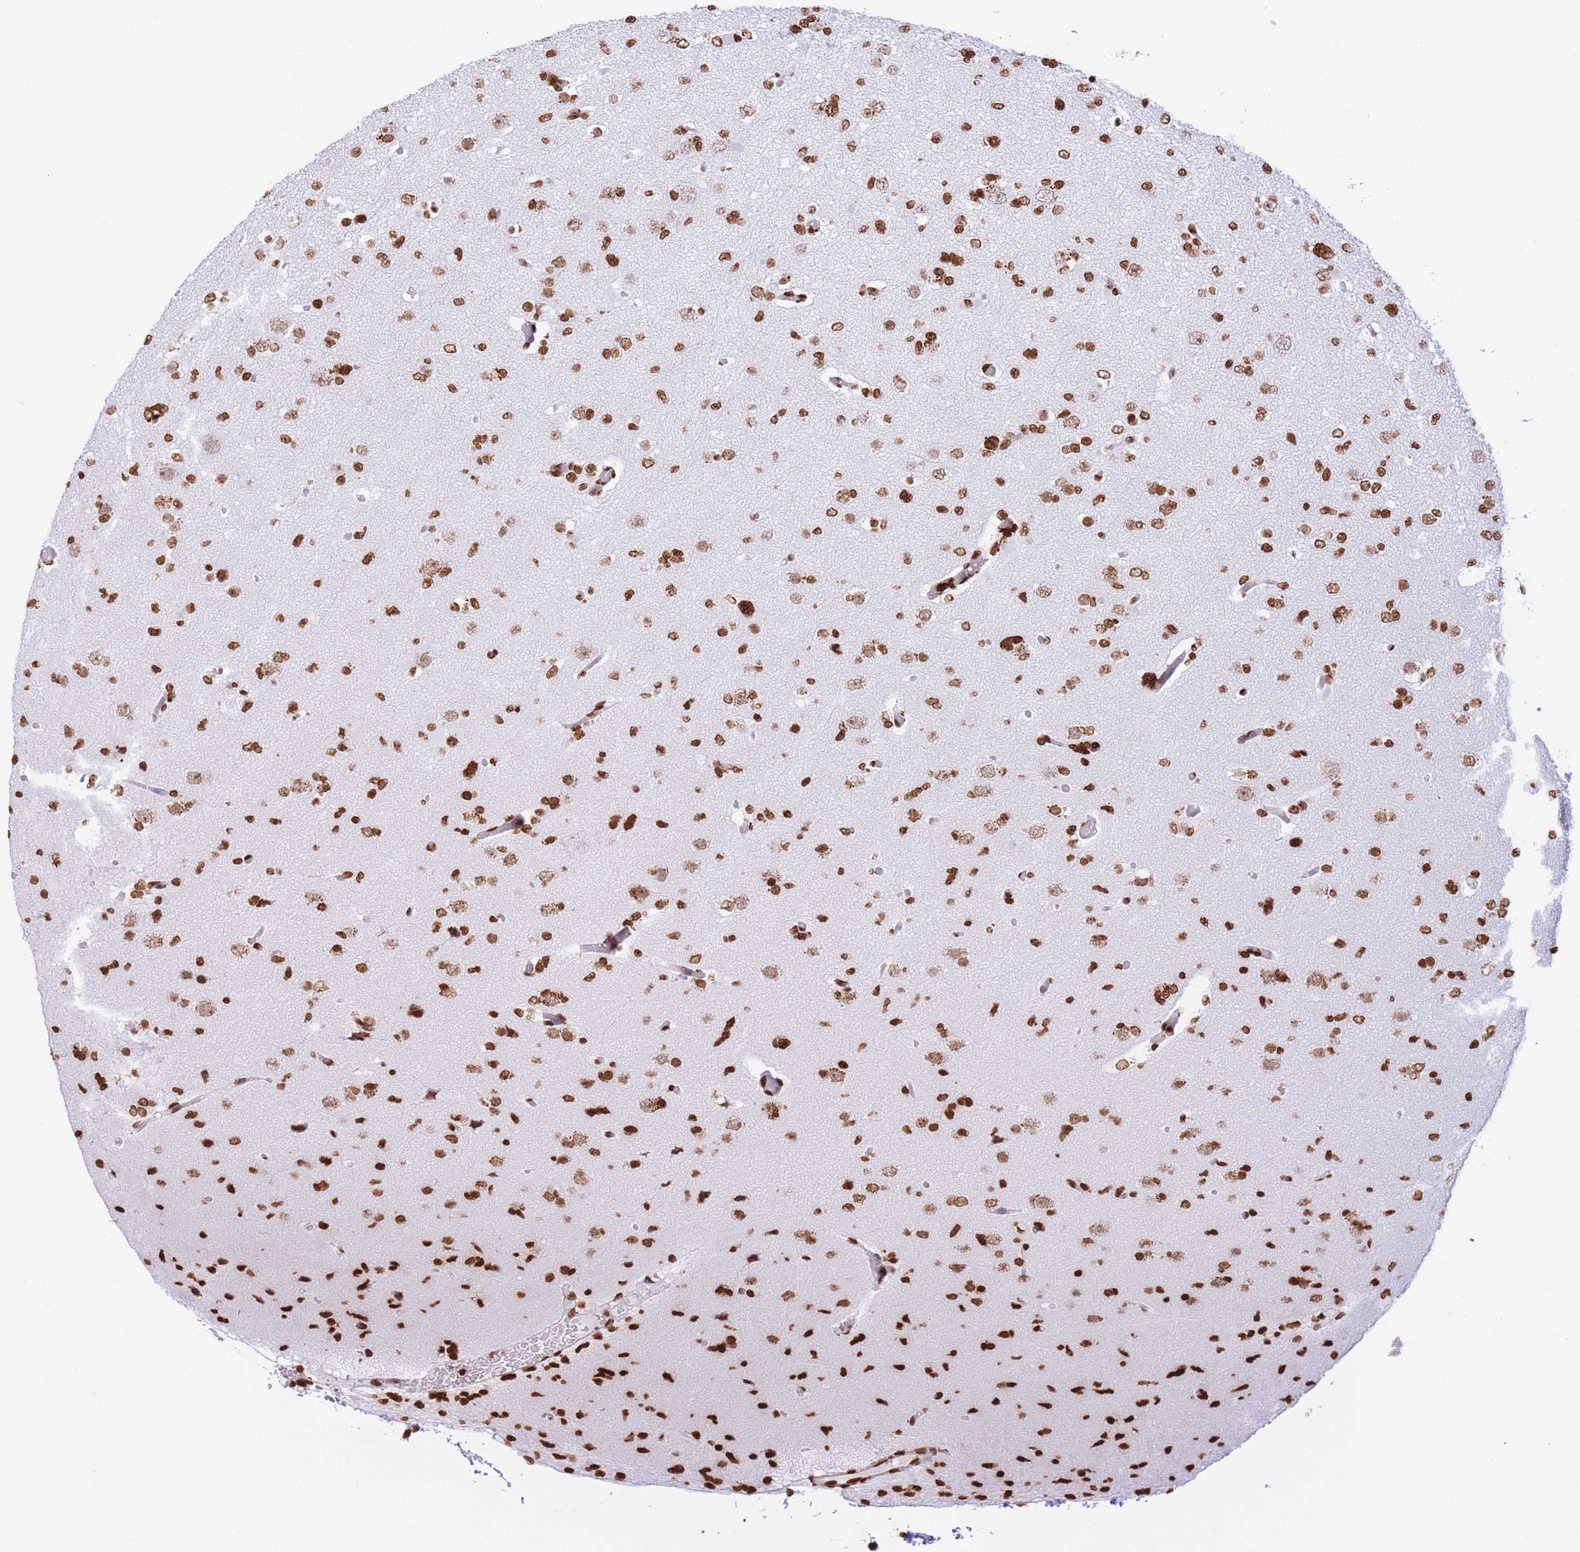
{"staining": {"intensity": "strong", "quantity": ">75%", "location": "nuclear"}, "tissue": "glioma", "cell_type": "Tumor cells", "image_type": "cancer", "snomed": [{"axis": "morphology", "description": "Glioma, malignant, Low grade"}, {"axis": "topography", "description": "Brain"}], "caption": "Protein staining of malignant low-grade glioma tissue displays strong nuclear staining in about >75% of tumor cells. The protein of interest is shown in brown color, while the nuclei are stained blue.", "gene": "H2BC11", "patient": {"sex": "female", "age": 22}}